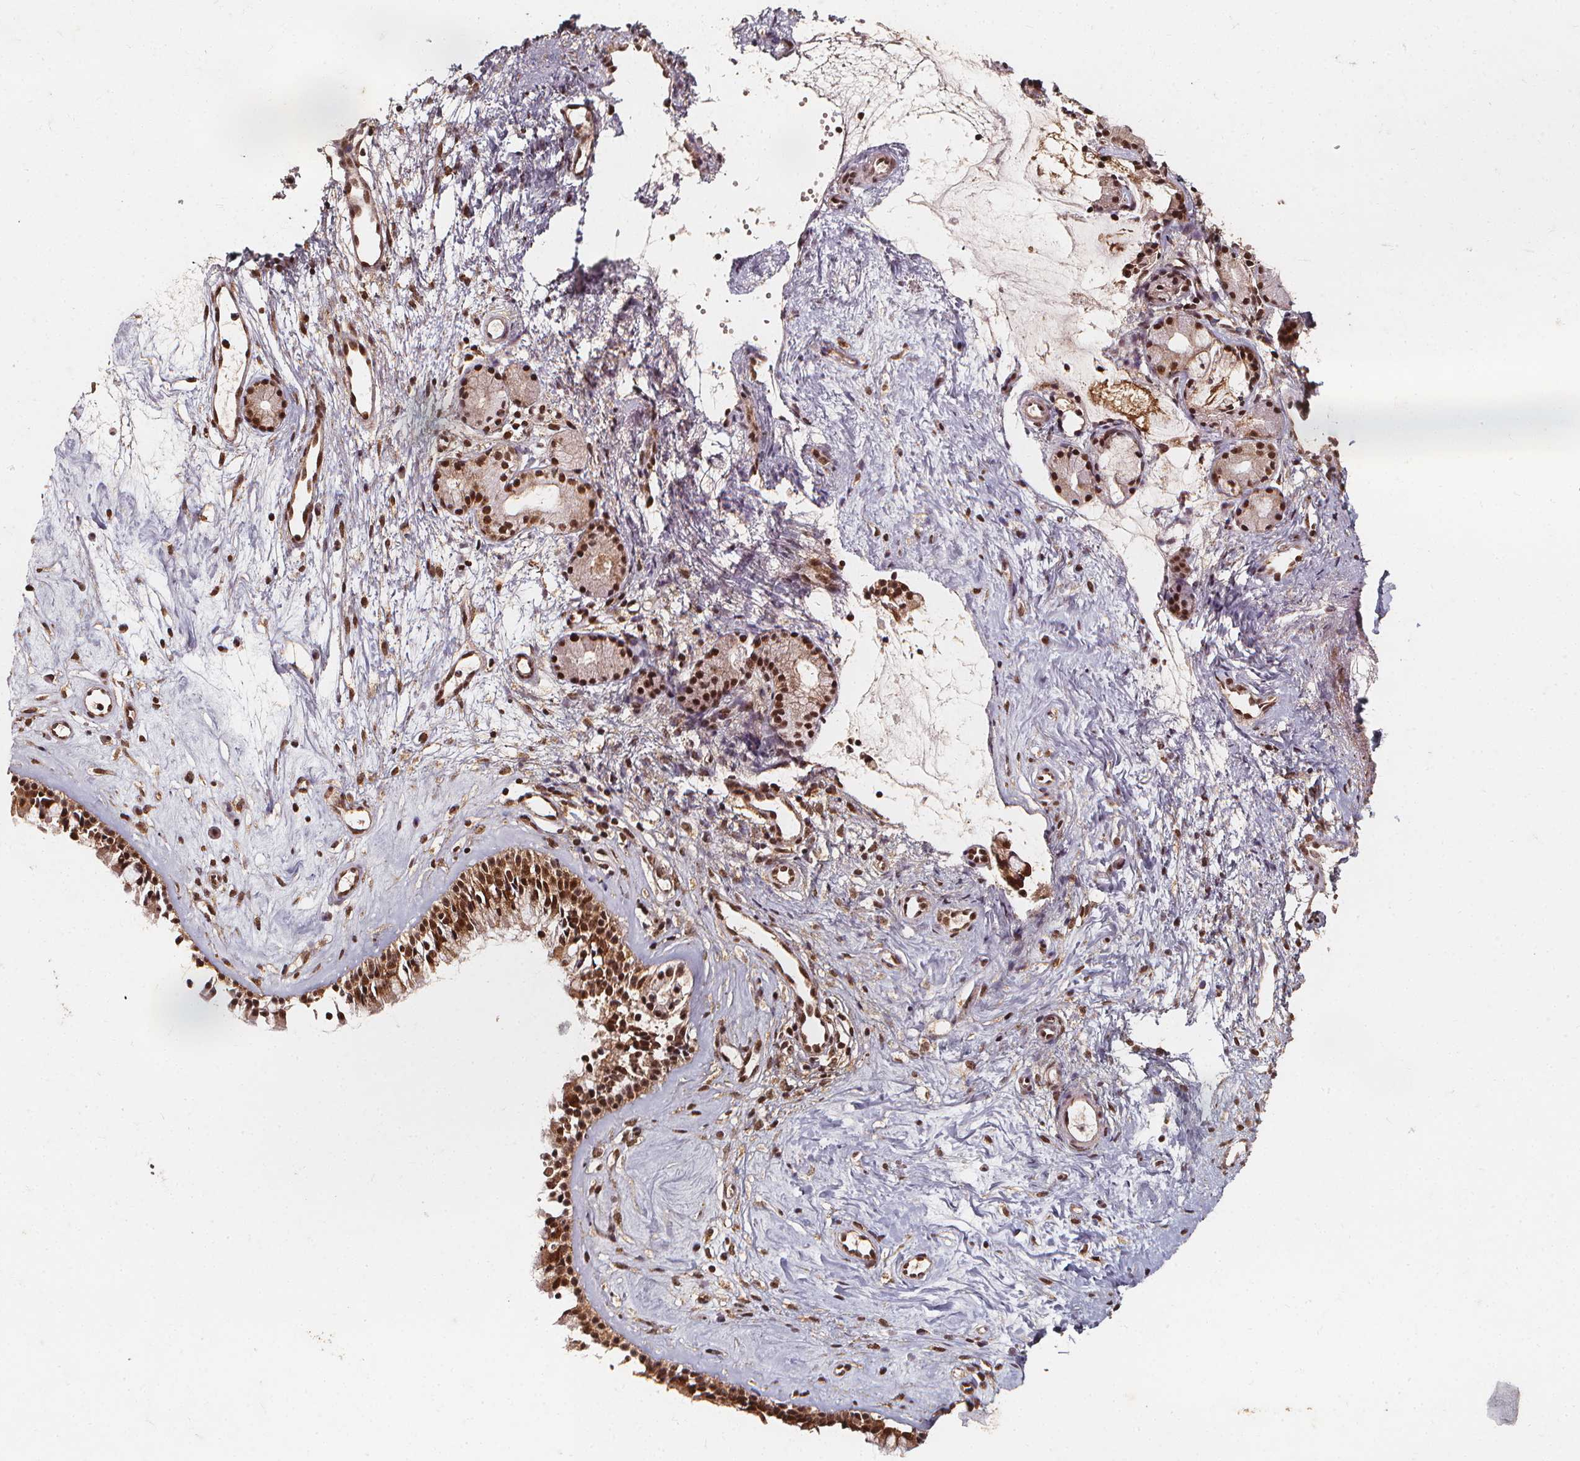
{"staining": {"intensity": "strong", "quantity": ">75%", "location": "cytoplasmic/membranous,nuclear"}, "tissue": "nasopharynx", "cell_type": "Respiratory epithelial cells", "image_type": "normal", "snomed": [{"axis": "morphology", "description": "Normal tissue, NOS"}, {"axis": "topography", "description": "Nasopharynx"}], "caption": "This micrograph shows IHC staining of normal nasopharynx, with high strong cytoplasmic/membranous,nuclear staining in about >75% of respiratory epithelial cells.", "gene": "SMN1", "patient": {"sex": "female", "age": 52}}